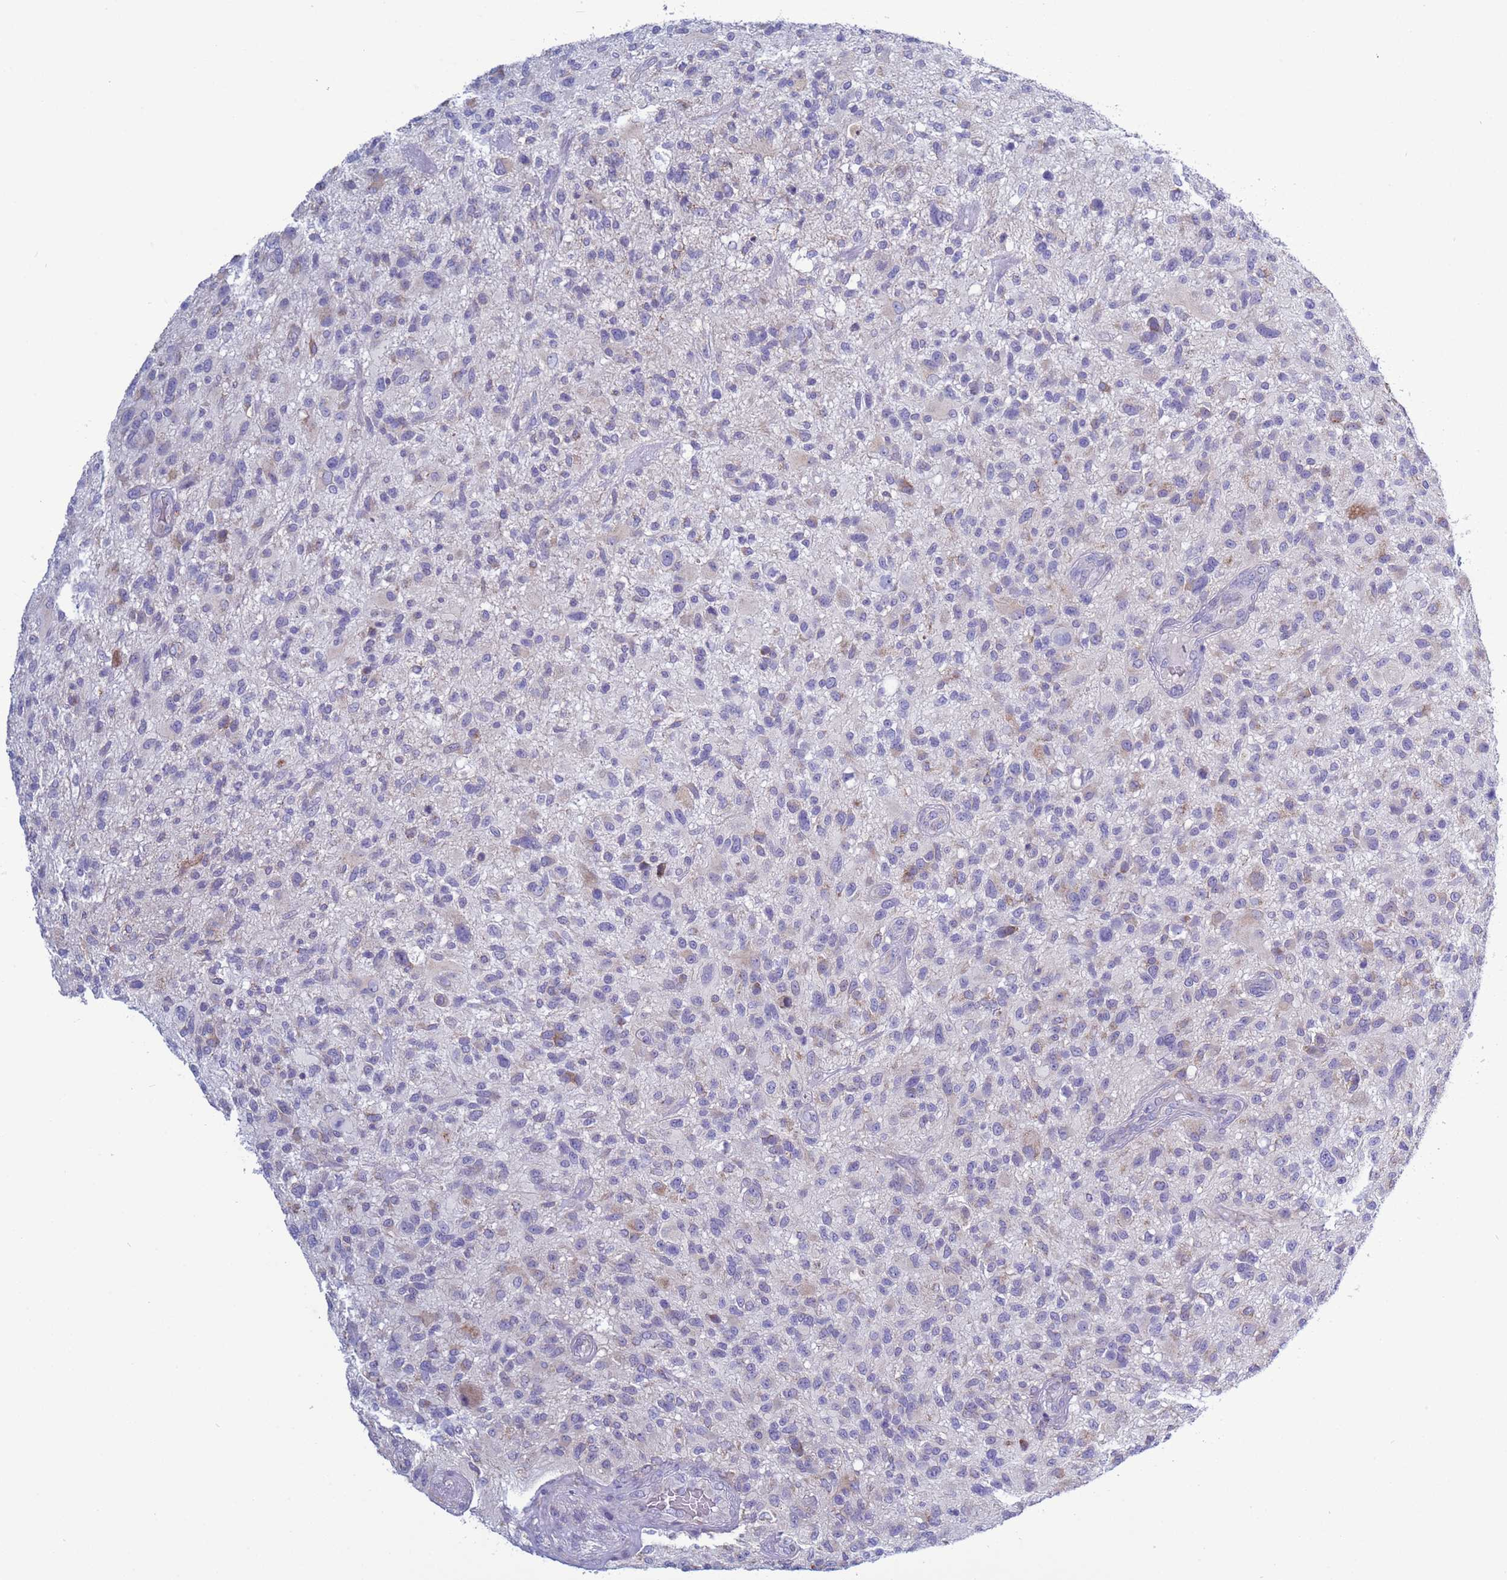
{"staining": {"intensity": "negative", "quantity": "none", "location": "none"}, "tissue": "glioma", "cell_type": "Tumor cells", "image_type": "cancer", "snomed": [{"axis": "morphology", "description": "Glioma, malignant, High grade"}, {"axis": "topography", "description": "Brain"}], "caption": "Immunohistochemistry histopathology image of neoplastic tissue: human glioma stained with DAB (3,3'-diaminobenzidine) shows no significant protein expression in tumor cells.", "gene": "ABHD17B", "patient": {"sex": "male", "age": 47}}